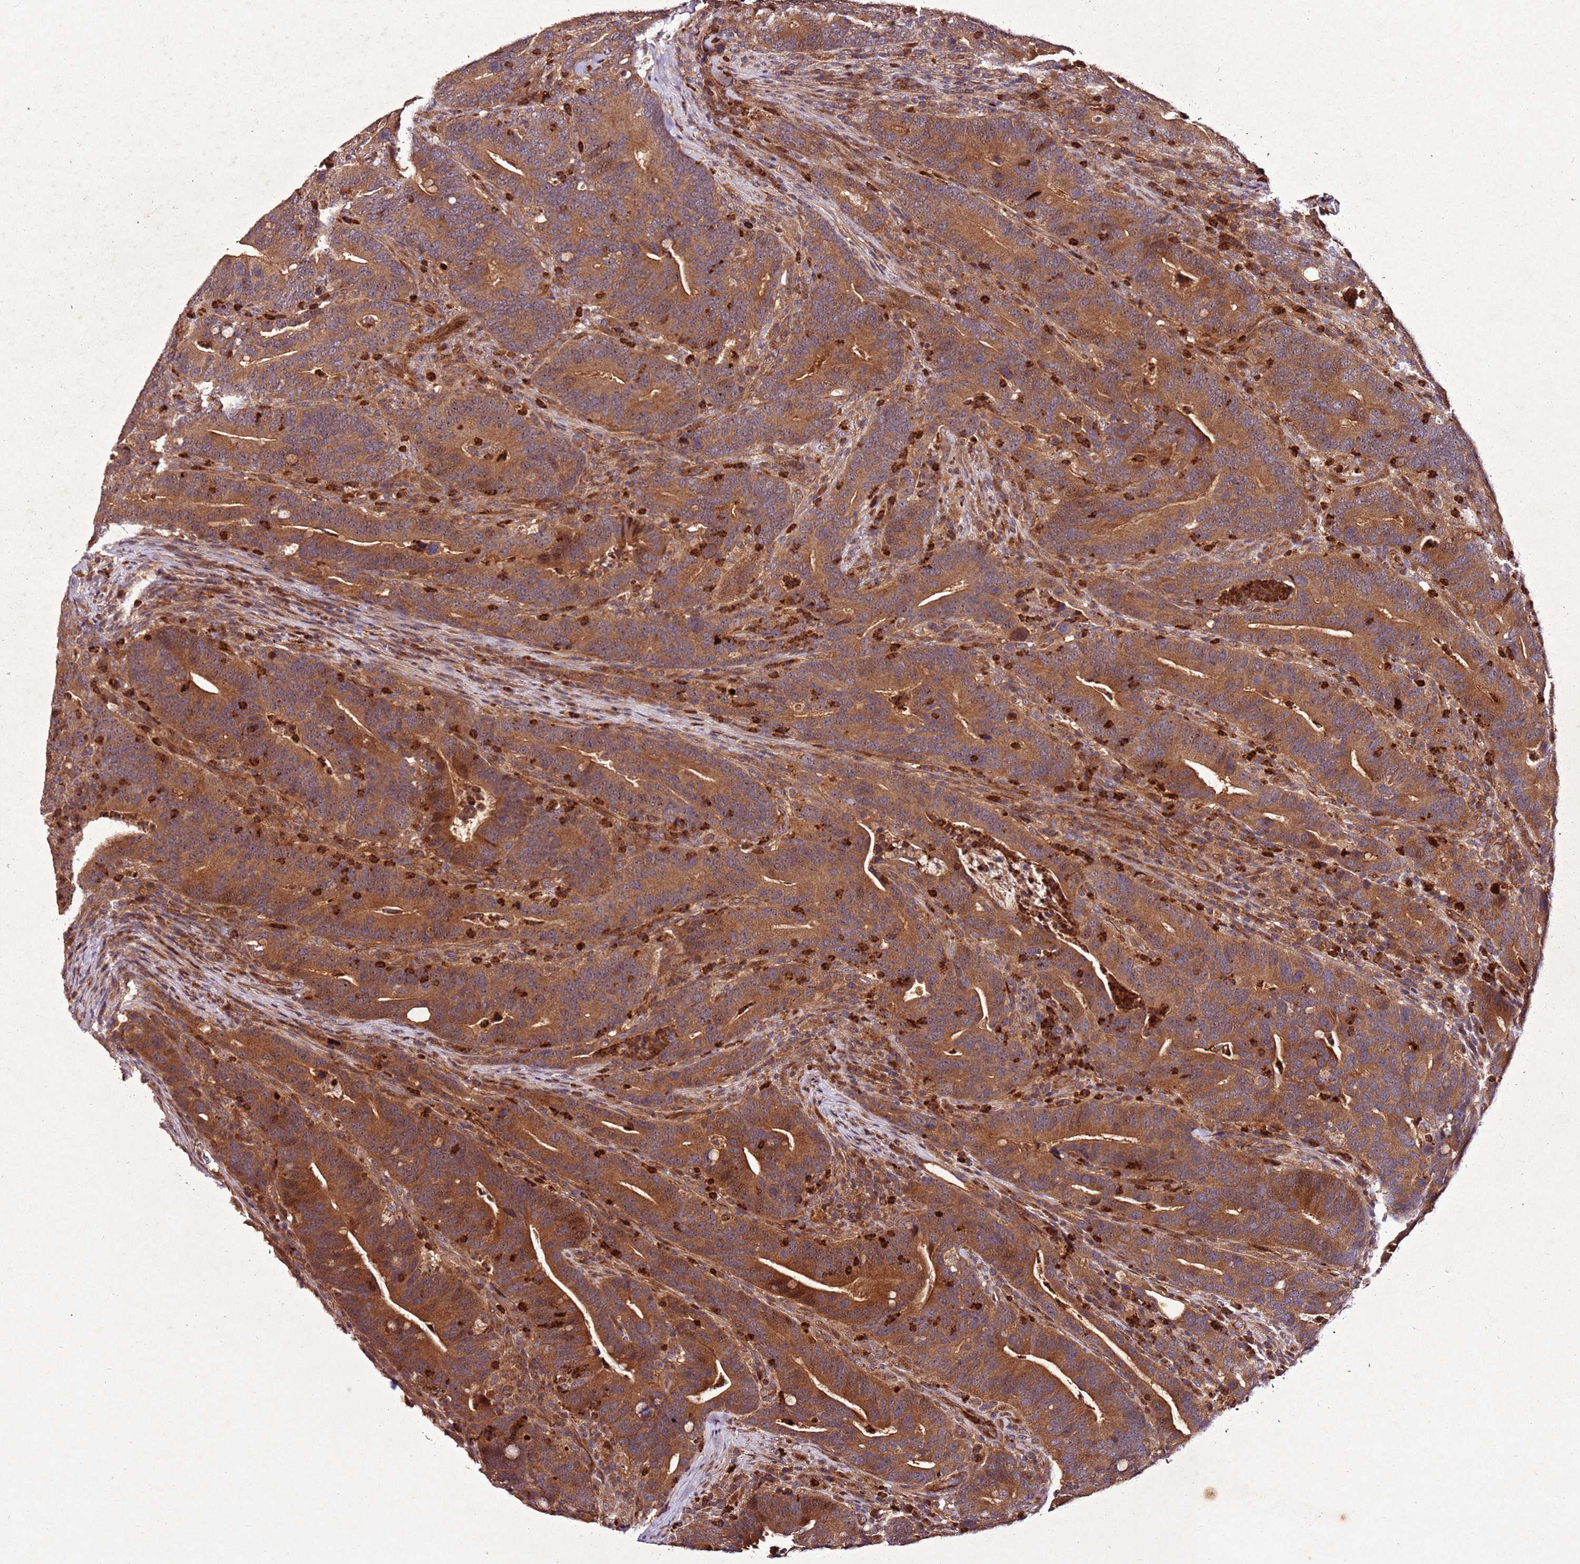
{"staining": {"intensity": "moderate", "quantity": ">75%", "location": "cytoplasmic/membranous"}, "tissue": "colorectal cancer", "cell_type": "Tumor cells", "image_type": "cancer", "snomed": [{"axis": "morphology", "description": "Adenocarcinoma, NOS"}, {"axis": "topography", "description": "Colon"}], "caption": "Brown immunohistochemical staining in human adenocarcinoma (colorectal) exhibits moderate cytoplasmic/membranous staining in about >75% of tumor cells. The protein is shown in brown color, while the nuclei are stained blue.", "gene": "PTMA", "patient": {"sex": "female", "age": 66}}